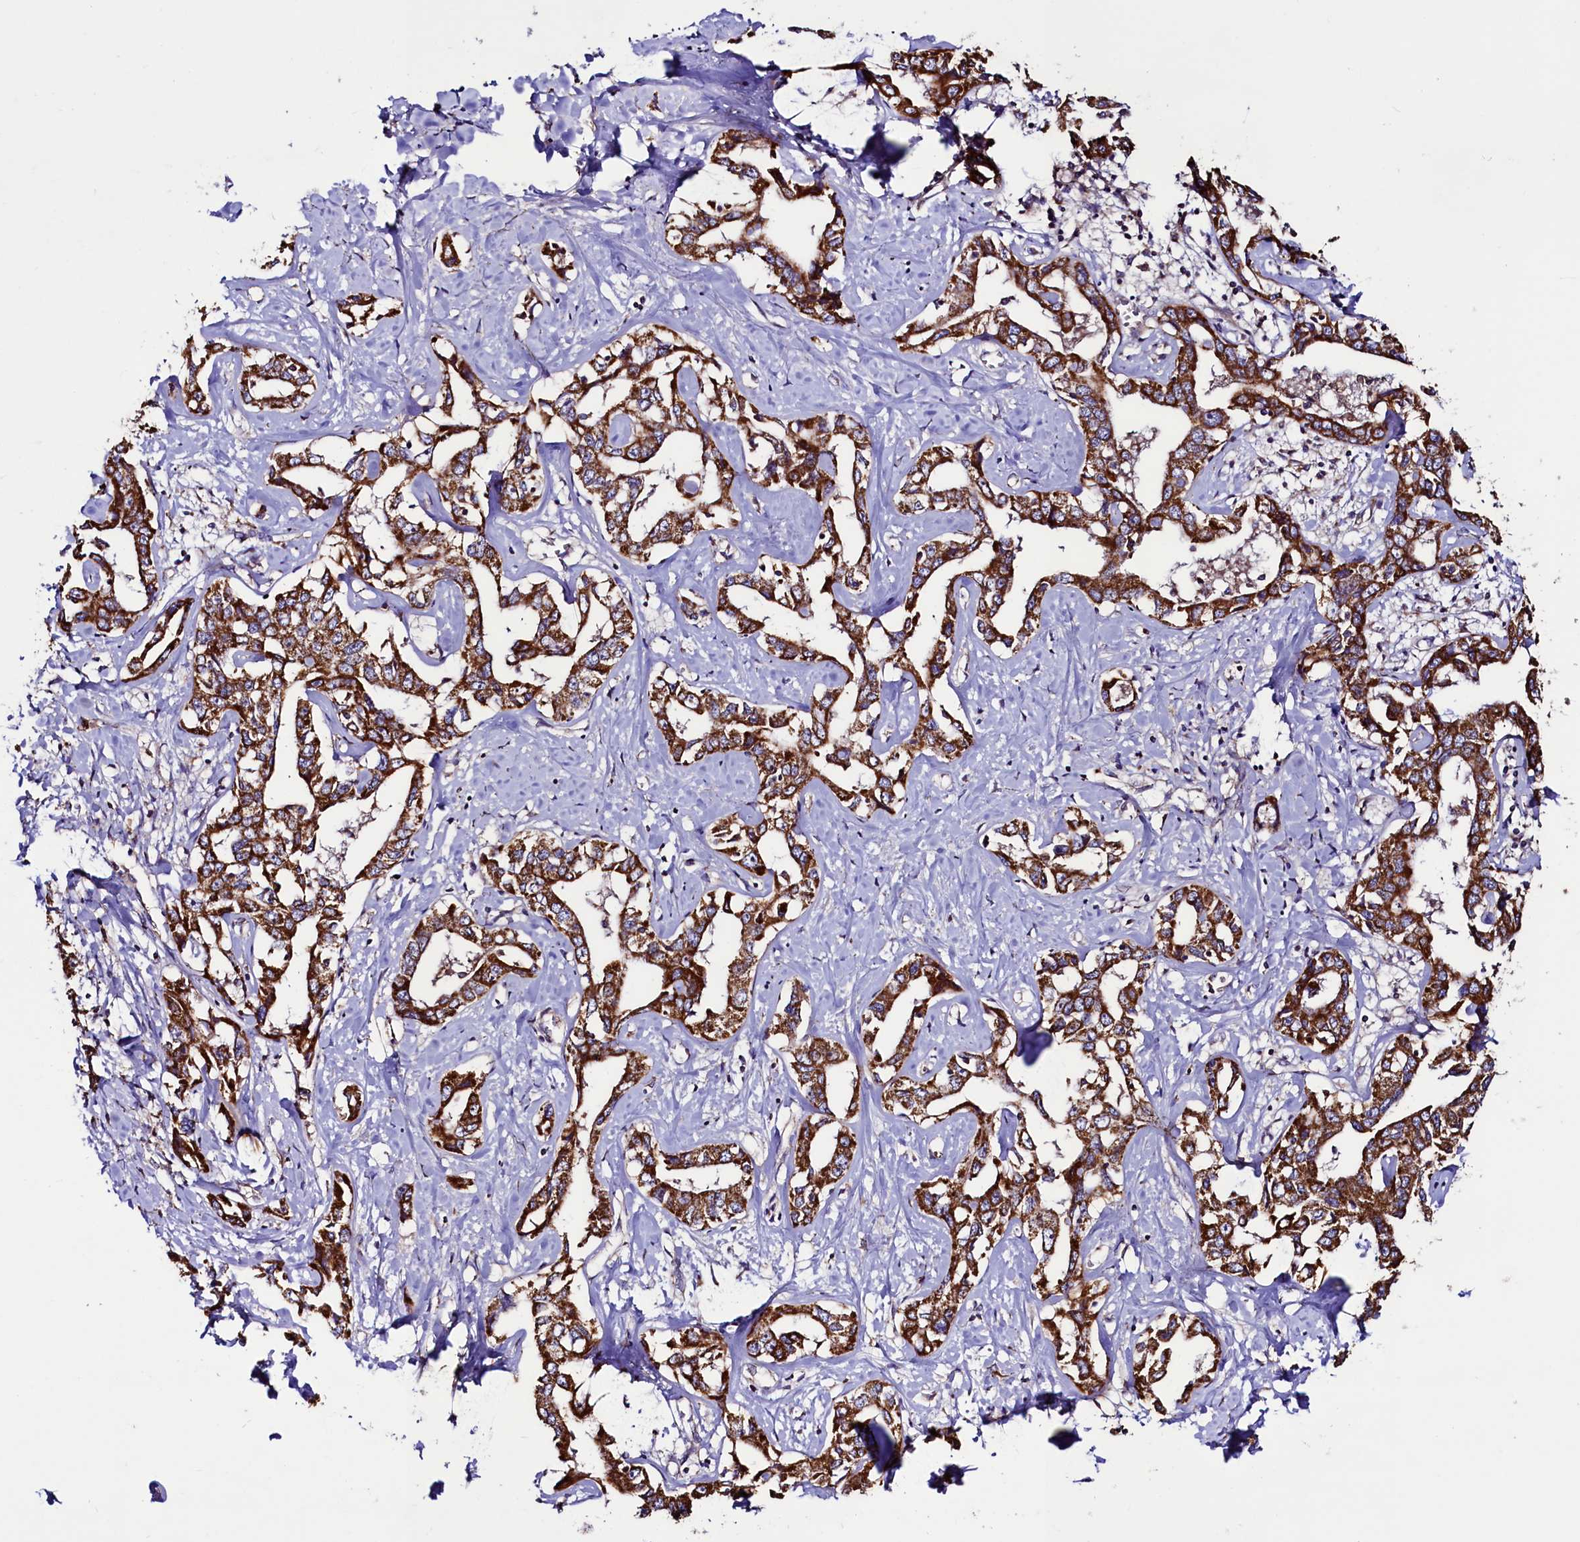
{"staining": {"intensity": "strong", "quantity": ">75%", "location": "cytoplasmic/membranous"}, "tissue": "liver cancer", "cell_type": "Tumor cells", "image_type": "cancer", "snomed": [{"axis": "morphology", "description": "Cholangiocarcinoma"}, {"axis": "topography", "description": "Liver"}], "caption": "Brown immunohistochemical staining in liver cholangiocarcinoma demonstrates strong cytoplasmic/membranous staining in approximately >75% of tumor cells.", "gene": "STARD5", "patient": {"sex": "male", "age": 59}}